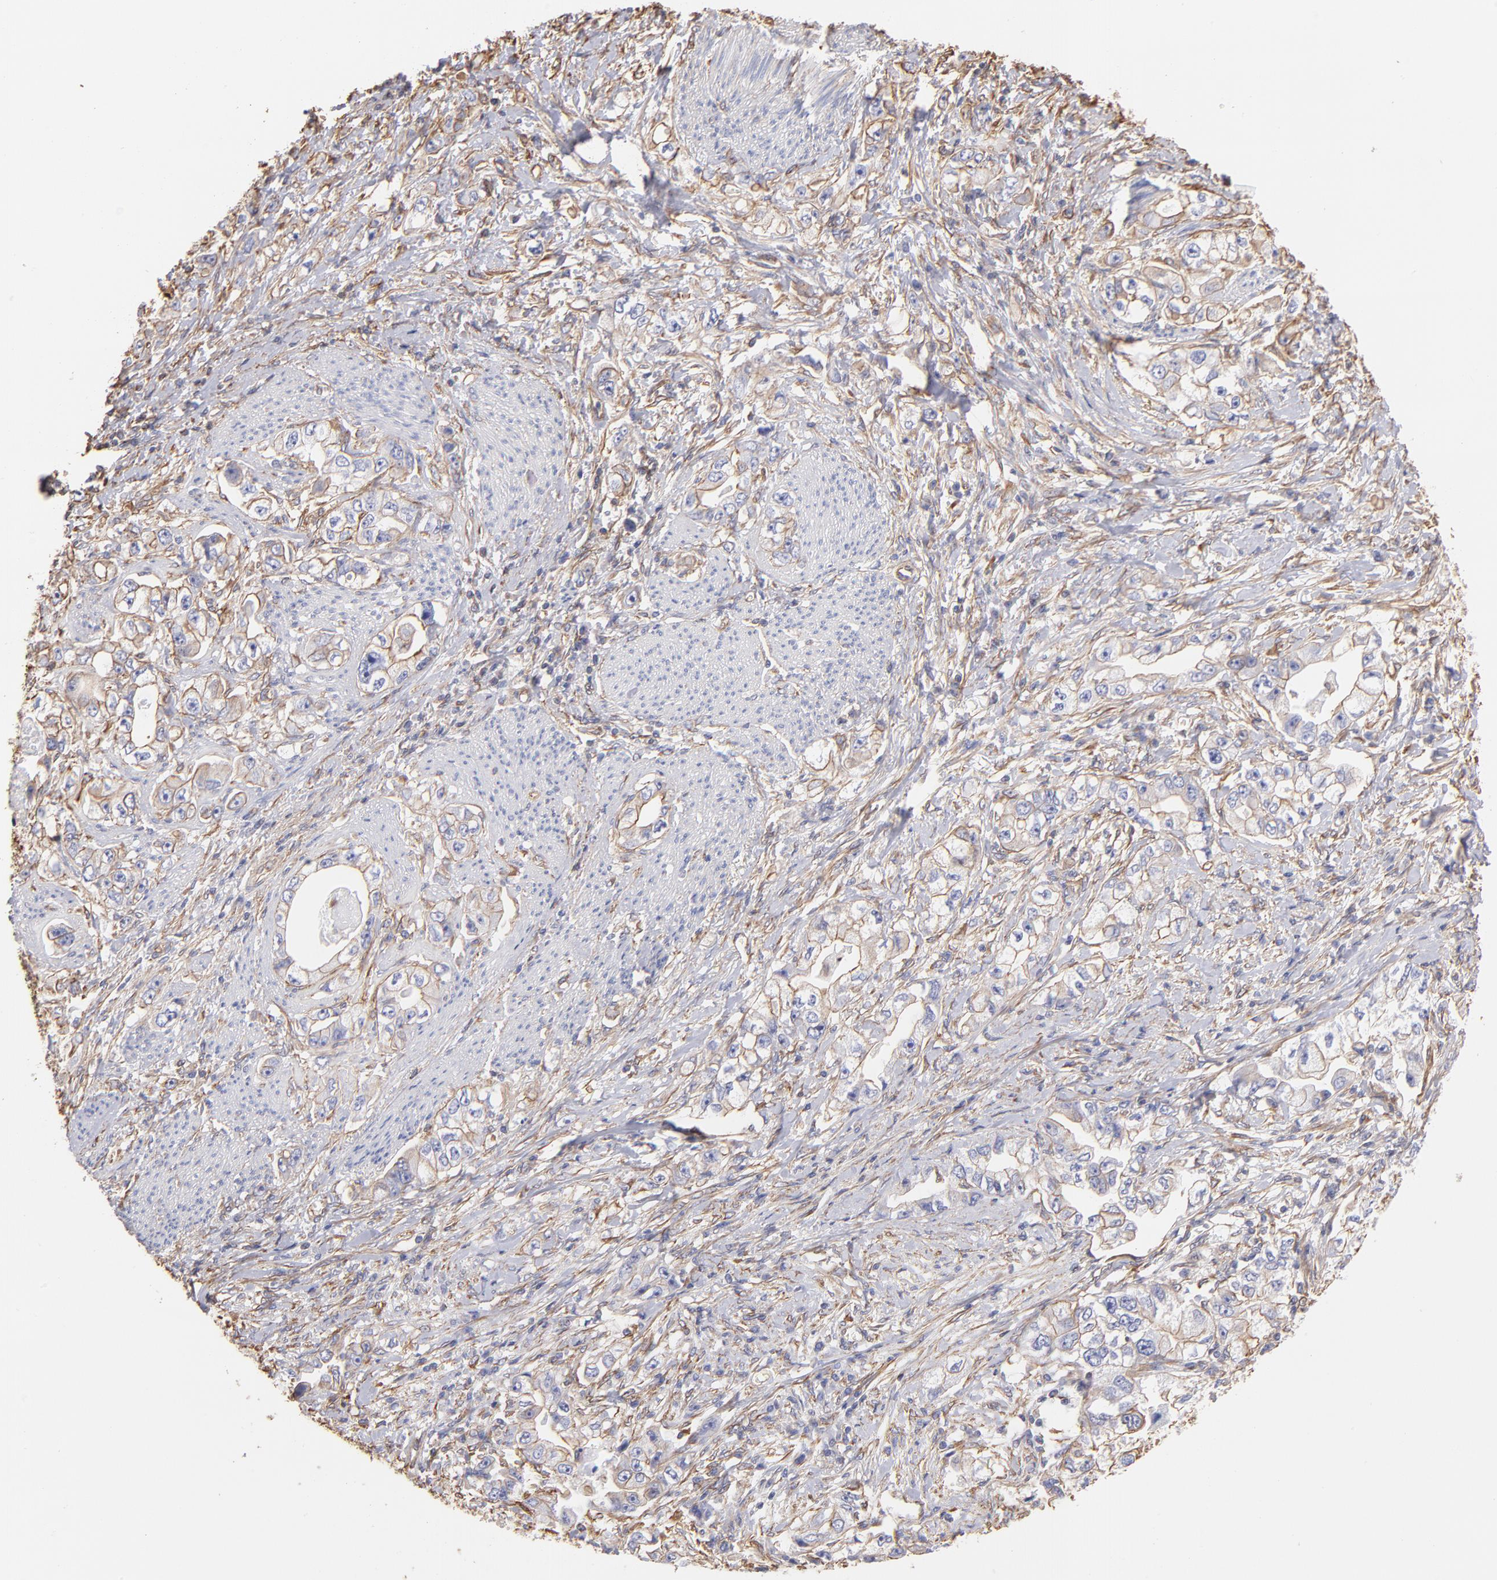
{"staining": {"intensity": "moderate", "quantity": ">75%", "location": "cytoplasmic/membranous"}, "tissue": "stomach cancer", "cell_type": "Tumor cells", "image_type": "cancer", "snomed": [{"axis": "morphology", "description": "Adenocarcinoma, NOS"}, {"axis": "topography", "description": "Stomach, lower"}], "caption": "Brown immunohistochemical staining in human adenocarcinoma (stomach) reveals moderate cytoplasmic/membranous positivity in about >75% of tumor cells.", "gene": "PLEC", "patient": {"sex": "female", "age": 93}}